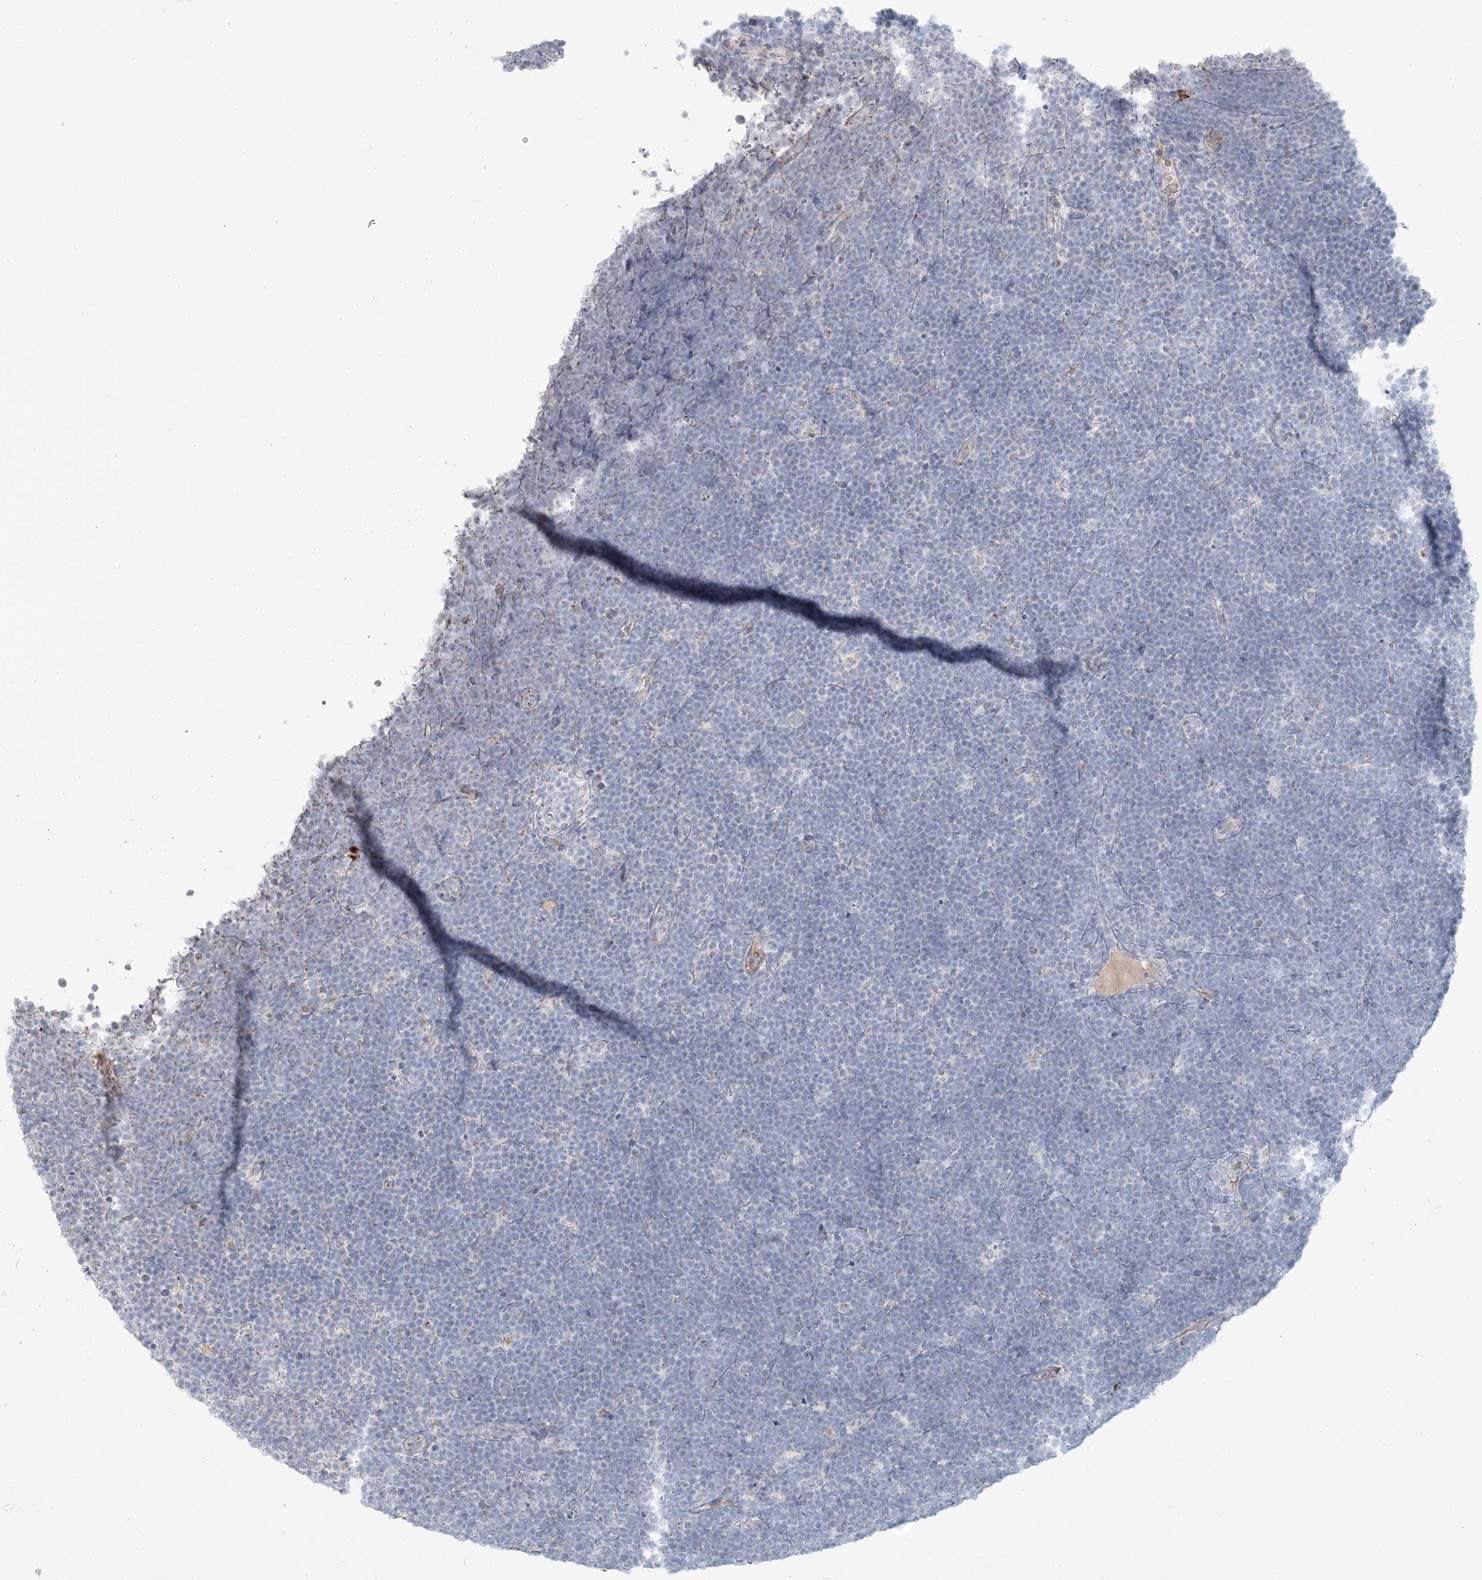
{"staining": {"intensity": "negative", "quantity": "none", "location": "none"}, "tissue": "lymphoma", "cell_type": "Tumor cells", "image_type": "cancer", "snomed": [{"axis": "morphology", "description": "Malignant lymphoma, non-Hodgkin's type, High grade"}, {"axis": "topography", "description": "Lymph node"}], "caption": "High-grade malignant lymphoma, non-Hodgkin's type stained for a protein using IHC exhibits no staining tumor cells.", "gene": "SCML1", "patient": {"sex": "male", "age": 13}}